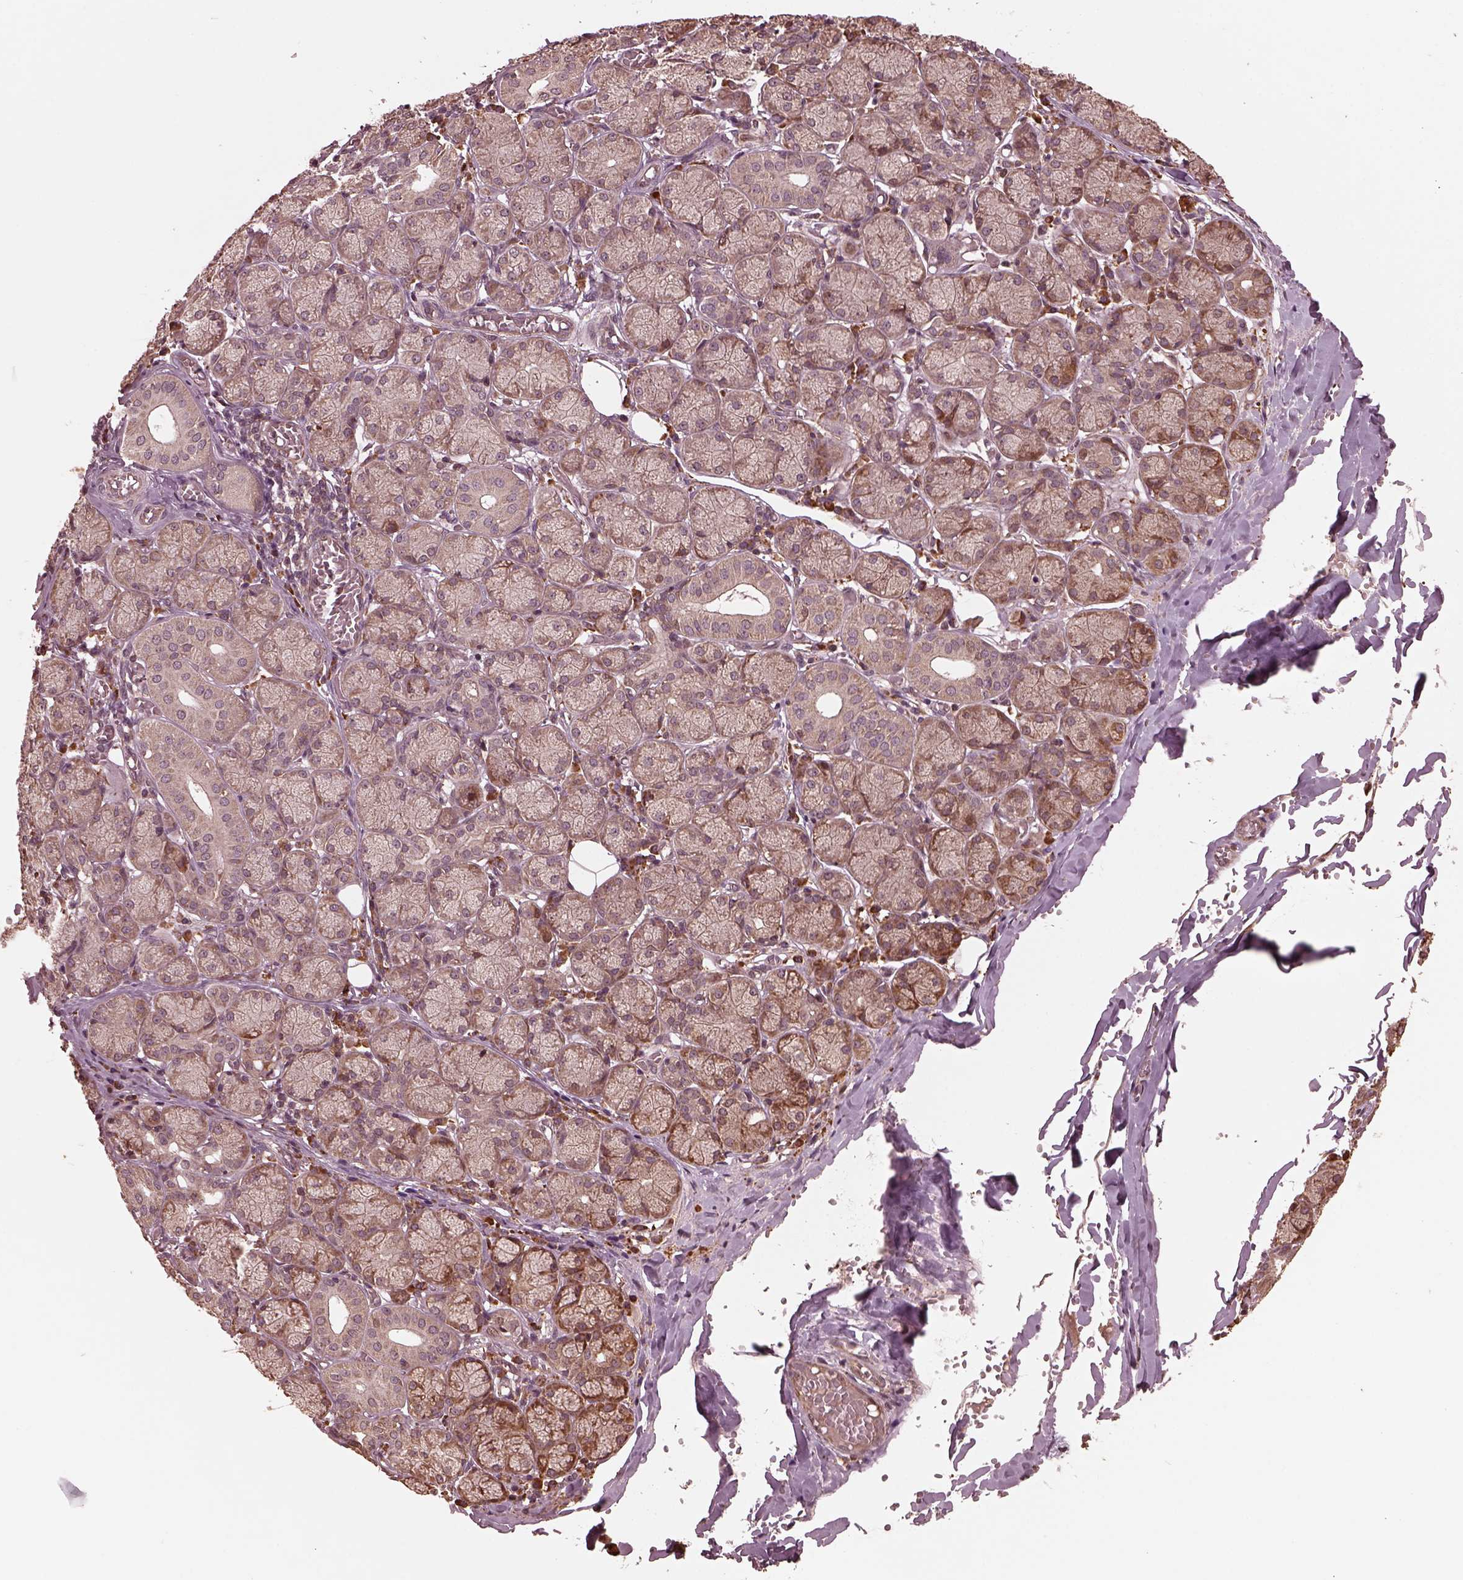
{"staining": {"intensity": "weak", "quantity": "25%-75%", "location": "cytoplasmic/membranous"}, "tissue": "salivary gland", "cell_type": "Glandular cells", "image_type": "normal", "snomed": [{"axis": "morphology", "description": "Normal tissue, NOS"}, {"axis": "topography", "description": "Salivary gland"}, {"axis": "topography", "description": "Peripheral nerve tissue"}], "caption": "A high-resolution histopathology image shows immunohistochemistry staining of unremarkable salivary gland, which exhibits weak cytoplasmic/membranous expression in about 25%-75% of glandular cells. The staining is performed using DAB (3,3'-diaminobenzidine) brown chromogen to label protein expression. The nuclei are counter-stained blue using hematoxylin.", "gene": "ZNF292", "patient": {"sex": "female", "age": 24}}